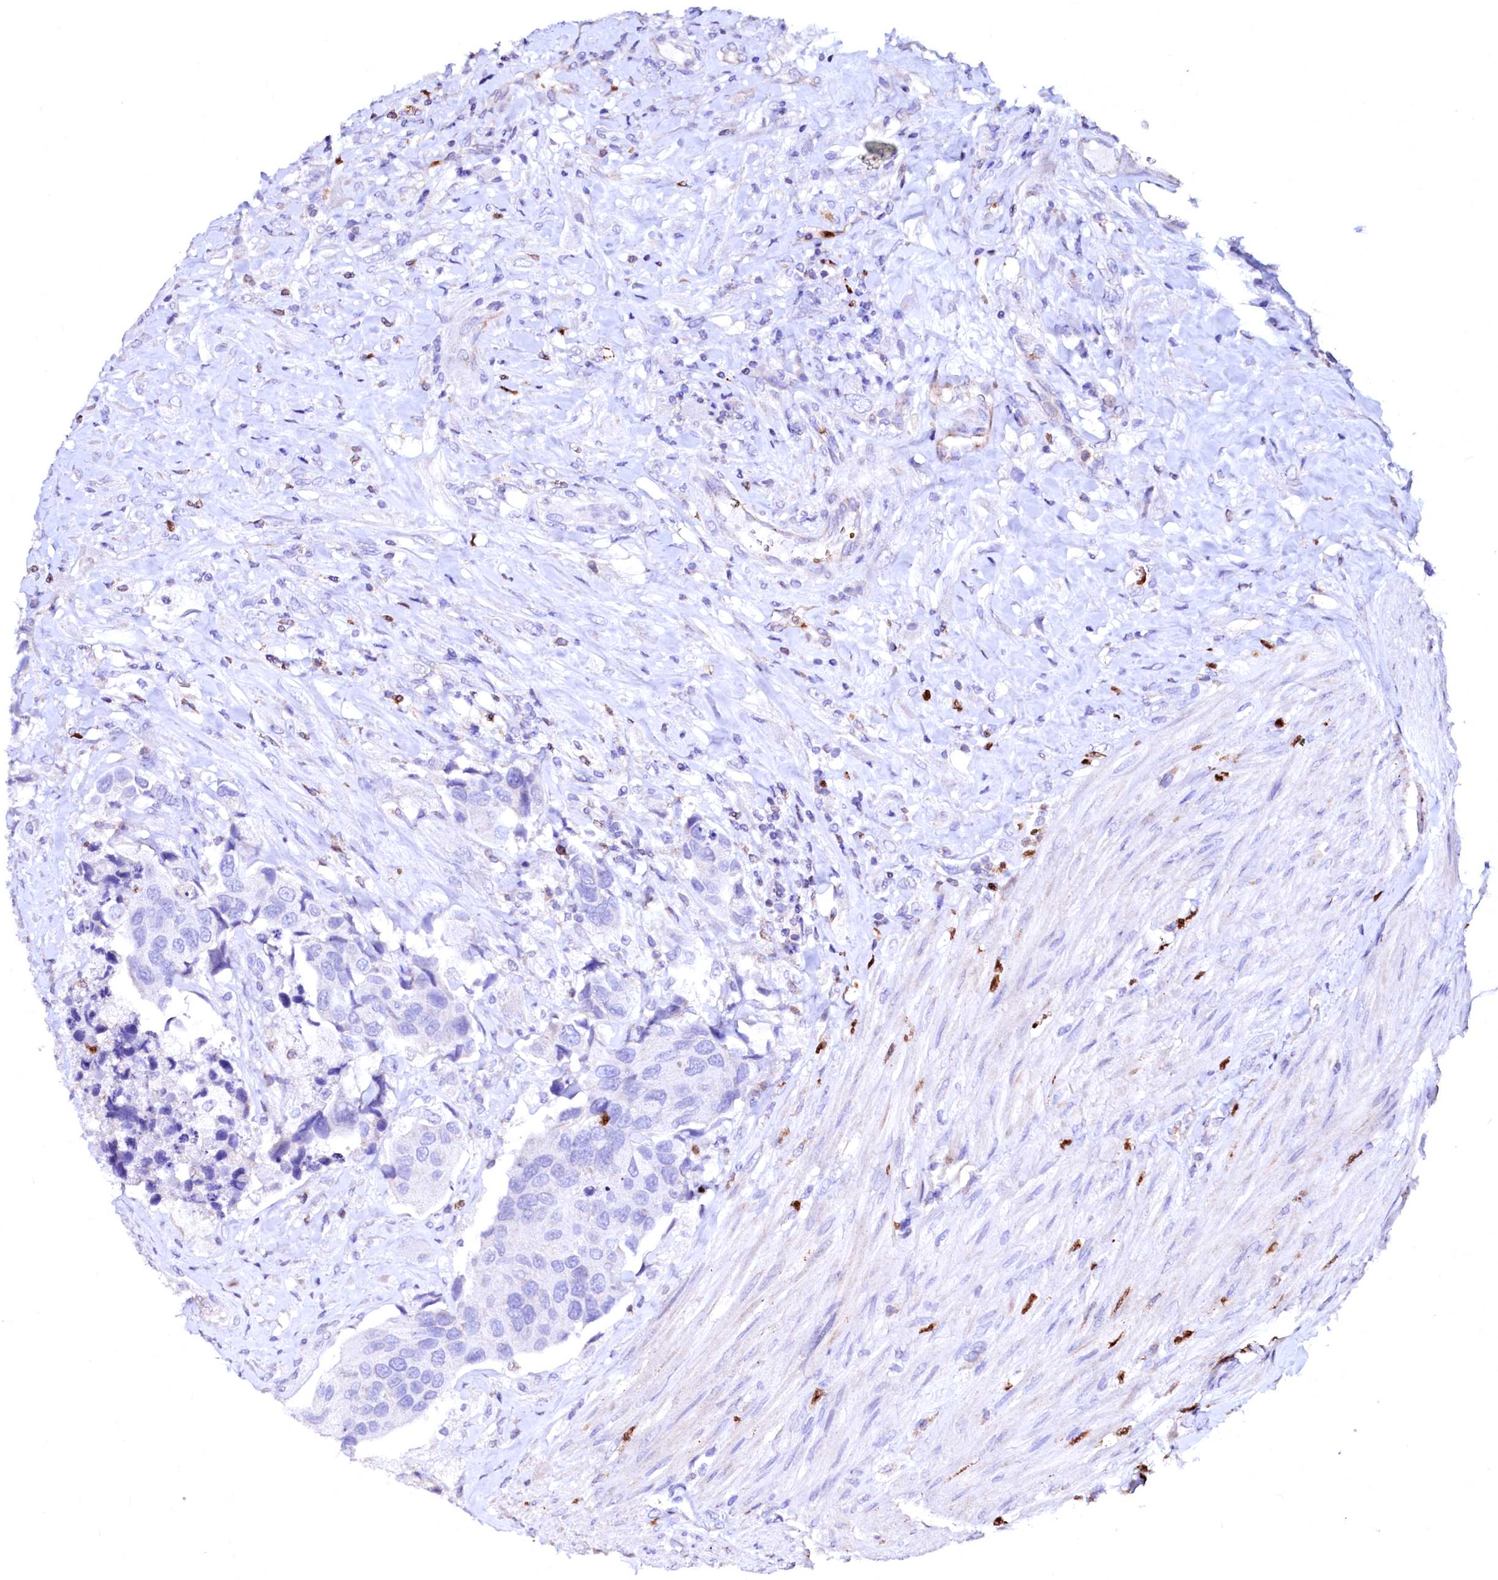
{"staining": {"intensity": "negative", "quantity": "none", "location": "none"}, "tissue": "urothelial cancer", "cell_type": "Tumor cells", "image_type": "cancer", "snomed": [{"axis": "morphology", "description": "Urothelial carcinoma, High grade"}, {"axis": "topography", "description": "Urinary bladder"}], "caption": "IHC of urothelial cancer displays no expression in tumor cells. (Brightfield microscopy of DAB (3,3'-diaminobenzidine) IHC at high magnification).", "gene": "RAB27A", "patient": {"sex": "male", "age": 74}}